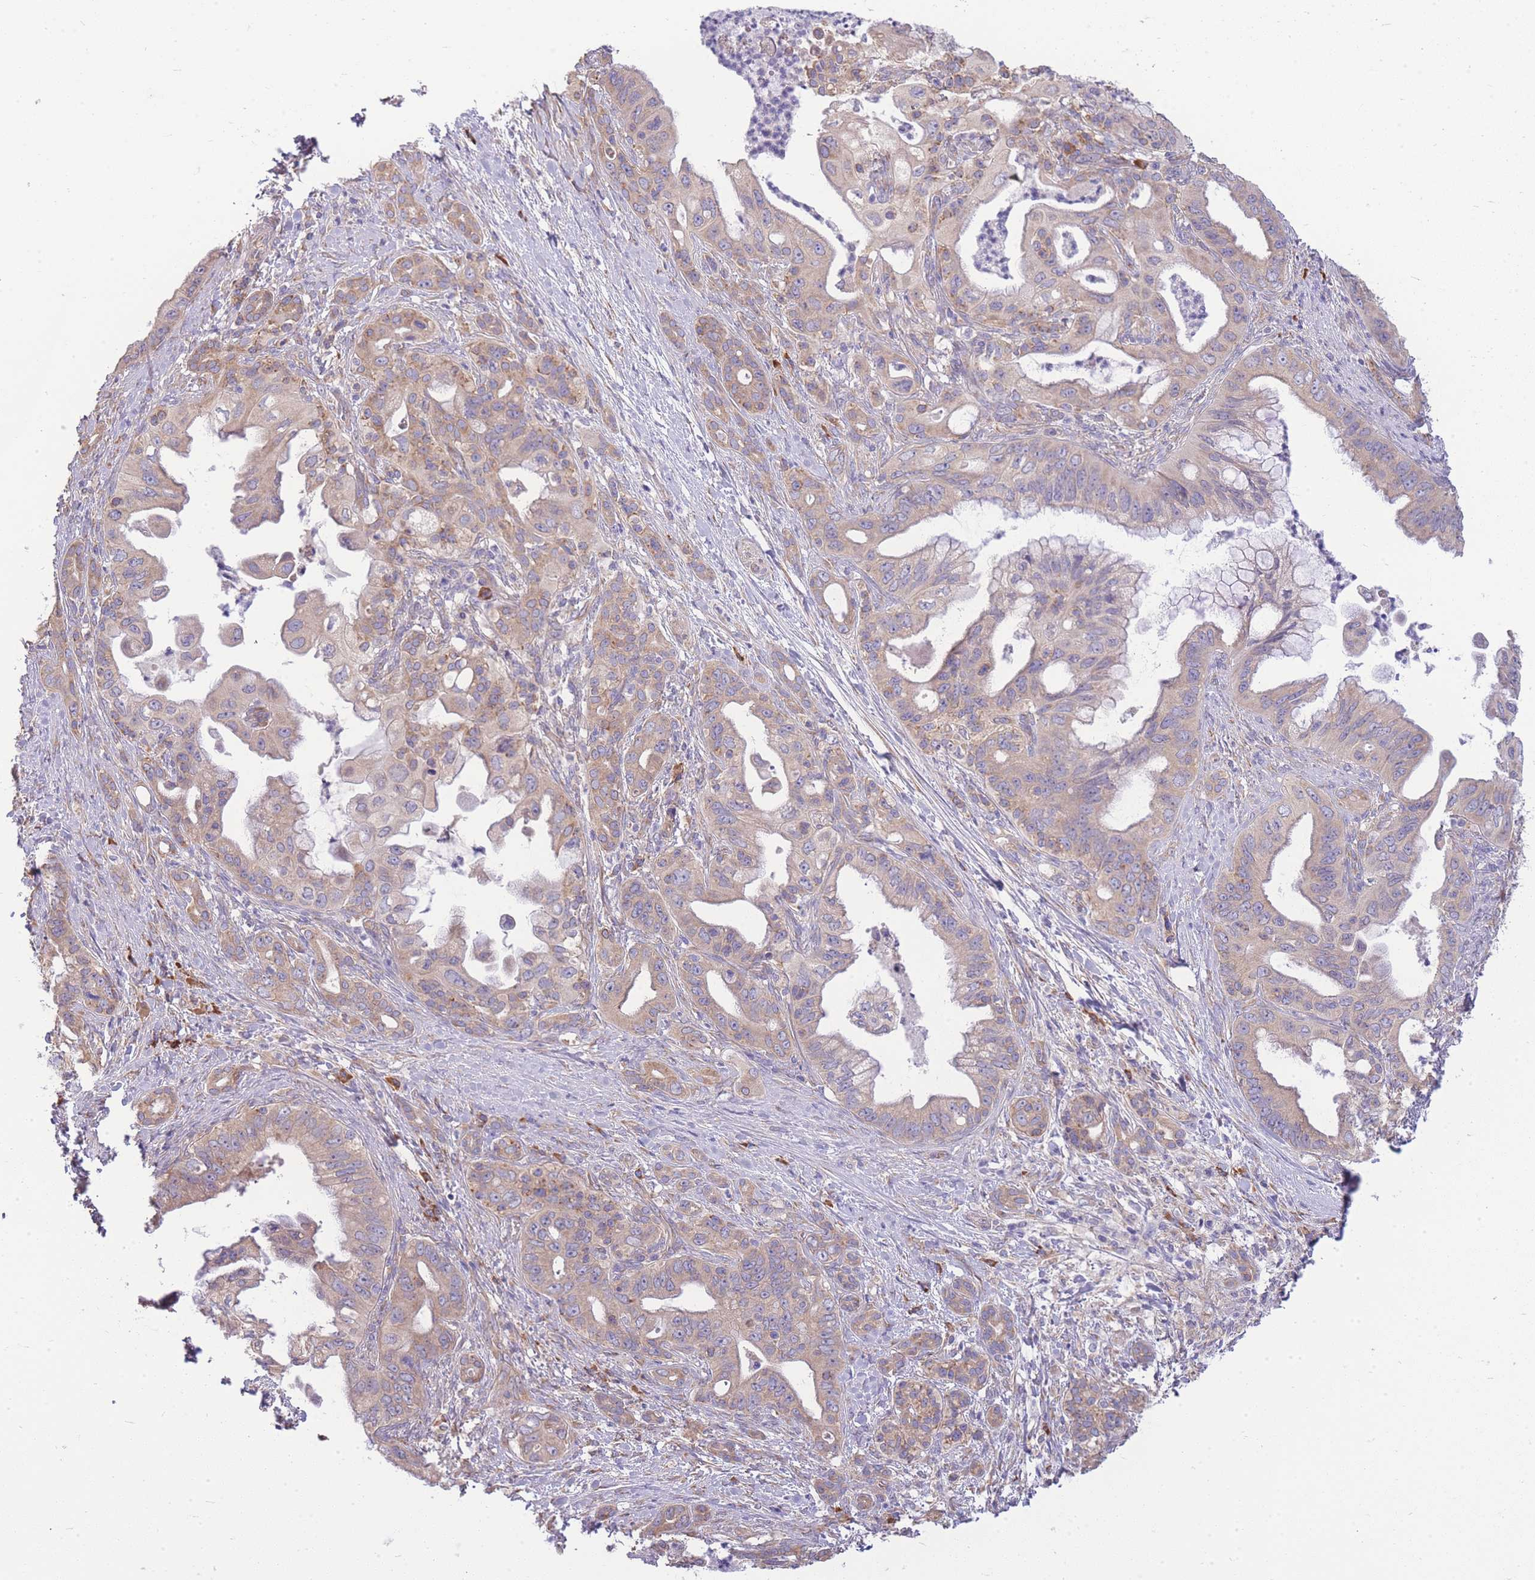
{"staining": {"intensity": "moderate", "quantity": ">75%", "location": "cytoplasmic/membranous"}, "tissue": "pancreatic cancer", "cell_type": "Tumor cells", "image_type": "cancer", "snomed": [{"axis": "morphology", "description": "Adenocarcinoma, NOS"}, {"axis": "topography", "description": "Pancreas"}], "caption": "Immunohistochemistry of adenocarcinoma (pancreatic) displays medium levels of moderate cytoplasmic/membranous staining in approximately >75% of tumor cells. (IHC, brightfield microscopy, high magnification).", "gene": "BEX1", "patient": {"sex": "male", "age": 58}}